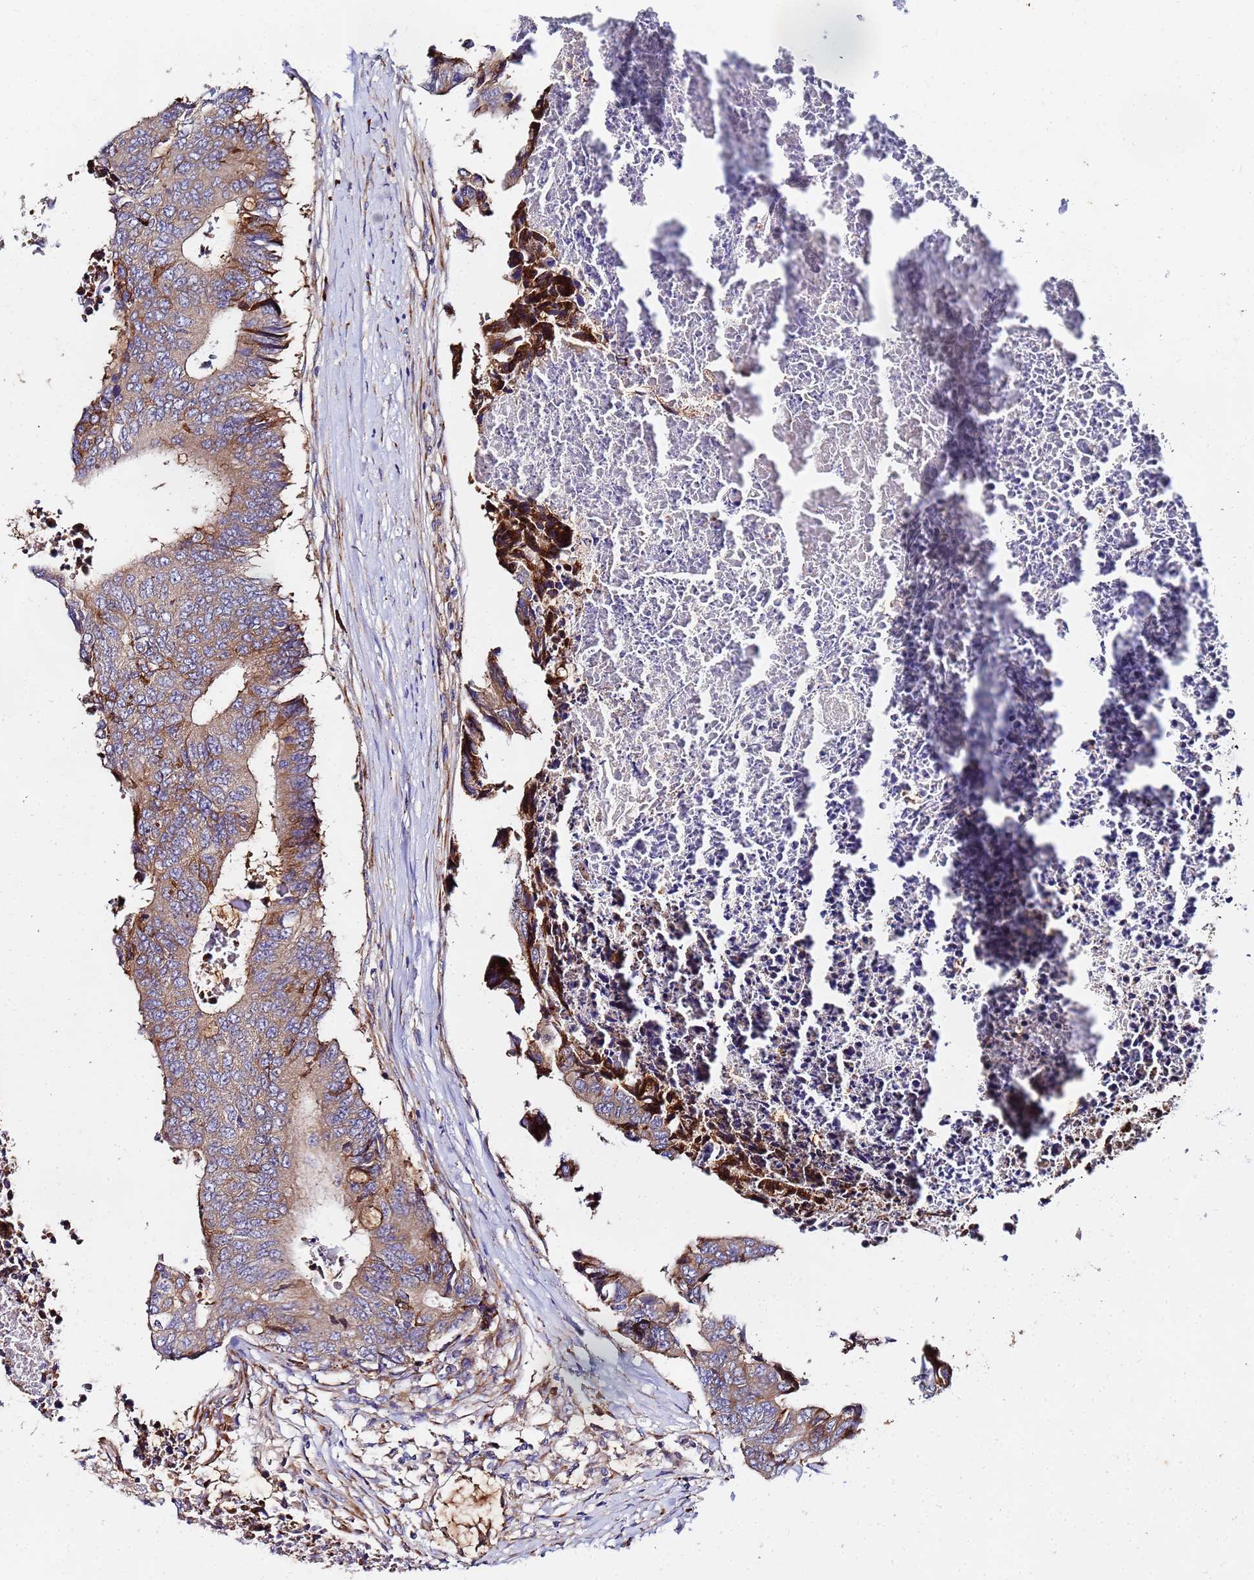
{"staining": {"intensity": "moderate", "quantity": "25%-75%", "location": "cytoplasmic/membranous"}, "tissue": "colorectal cancer", "cell_type": "Tumor cells", "image_type": "cancer", "snomed": [{"axis": "morphology", "description": "Adenocarcinoma, NOS"}, {"axis": "topography", "description": "Rectum"}], "caption": "Colorectal cancer (adenocarcinoma) tissue exhibits moderate cytoplasmic/membranous staining in about 25%-75% of tumor cells", "gene": "POM121", "patient": {"sex": "male", "age": 84}}